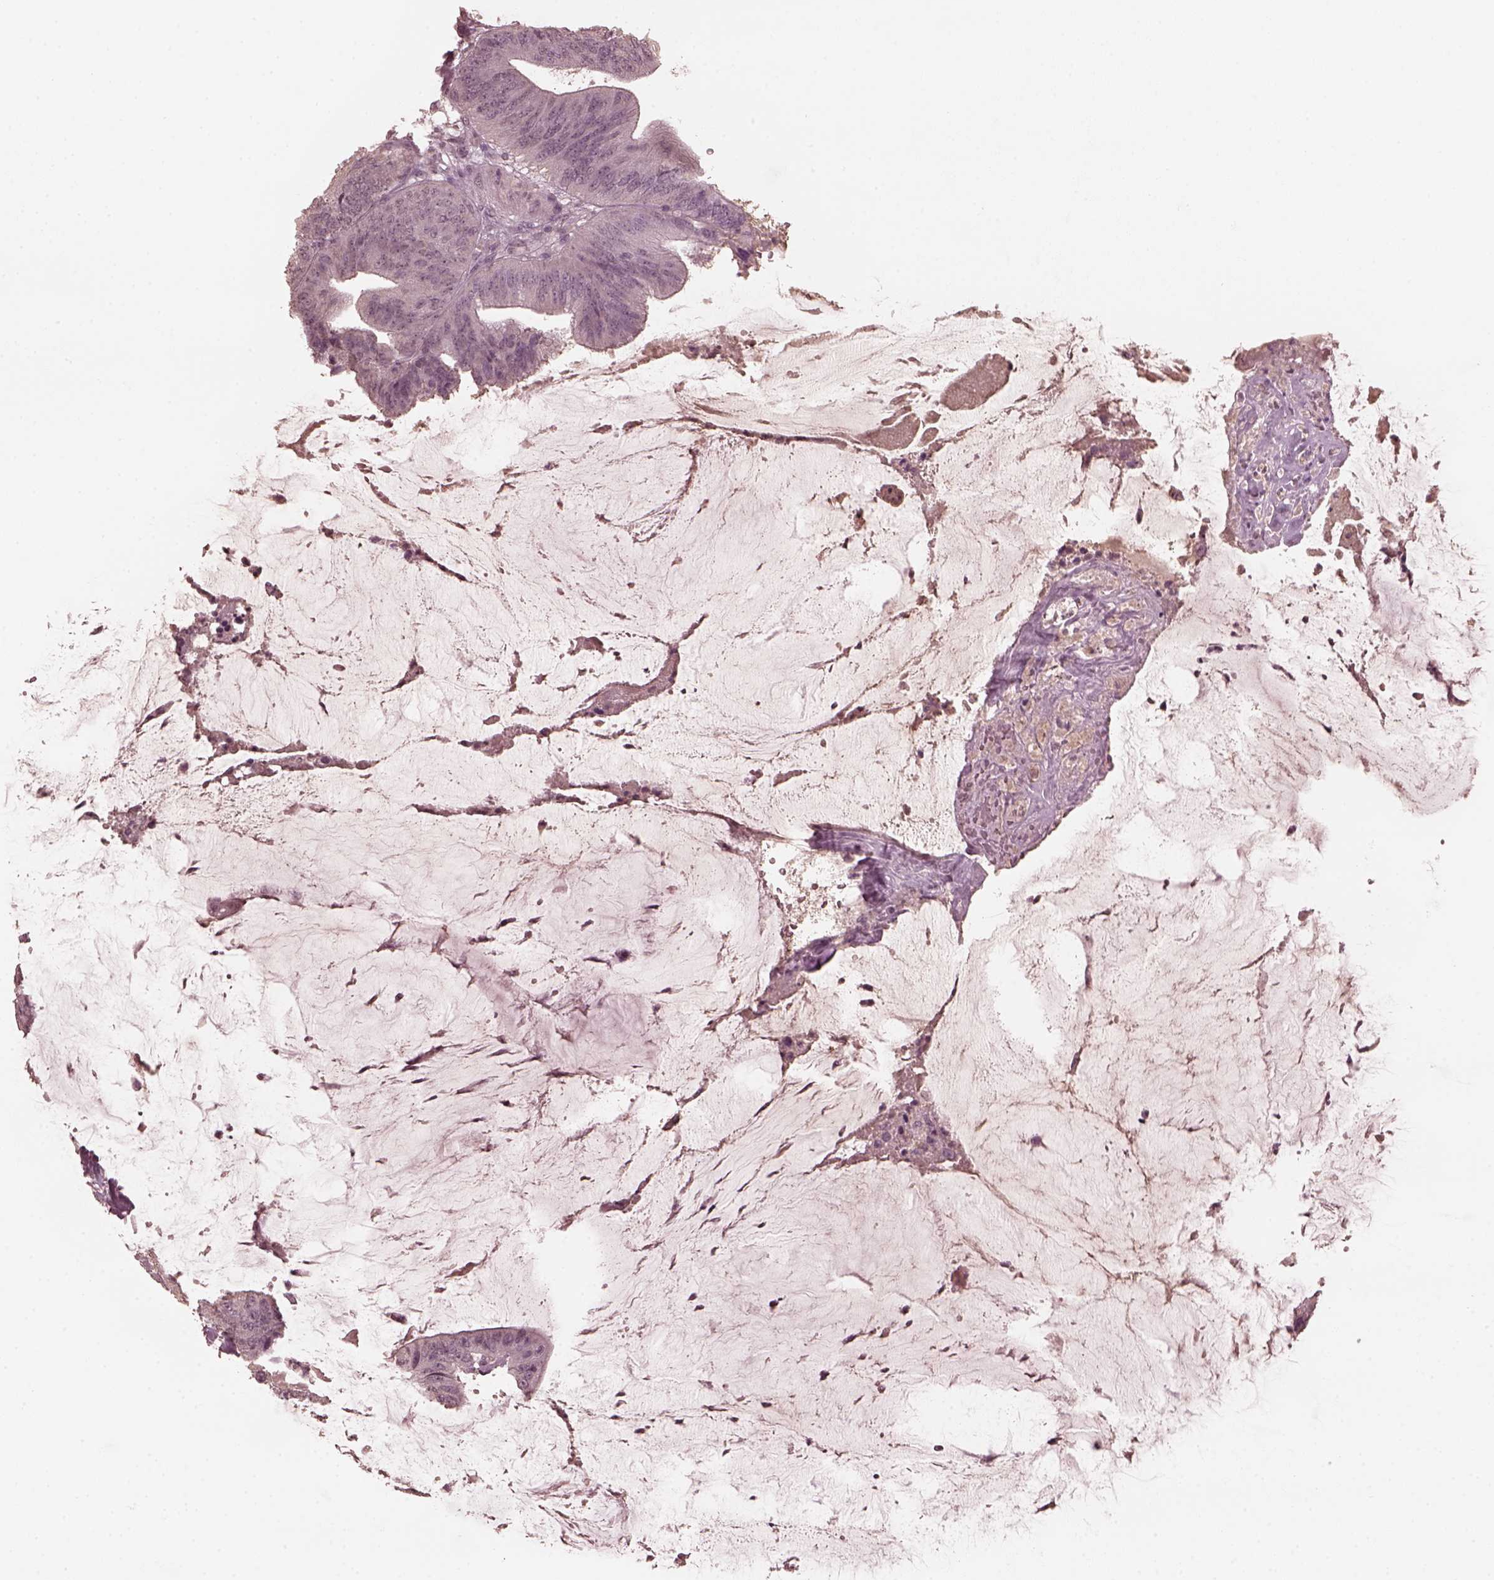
{"staining": {"intensity": "negative", "quantity": "none", "location": "none"}, "tissue": "colorectal cancer", "cell_type": "Tumor cells", "image_type": "cancer", "snomed": [{"axis": "morphology", "description": "Adenocarcinoma, NOS"}, {"axis": "topography", "description": "Colon"}], "caption": "Tumor cells show no significant expression in colorectal cancer (adenocarcinoma).", "gene": "KRT79", "patient": {"sex": "female", "age": 43}}